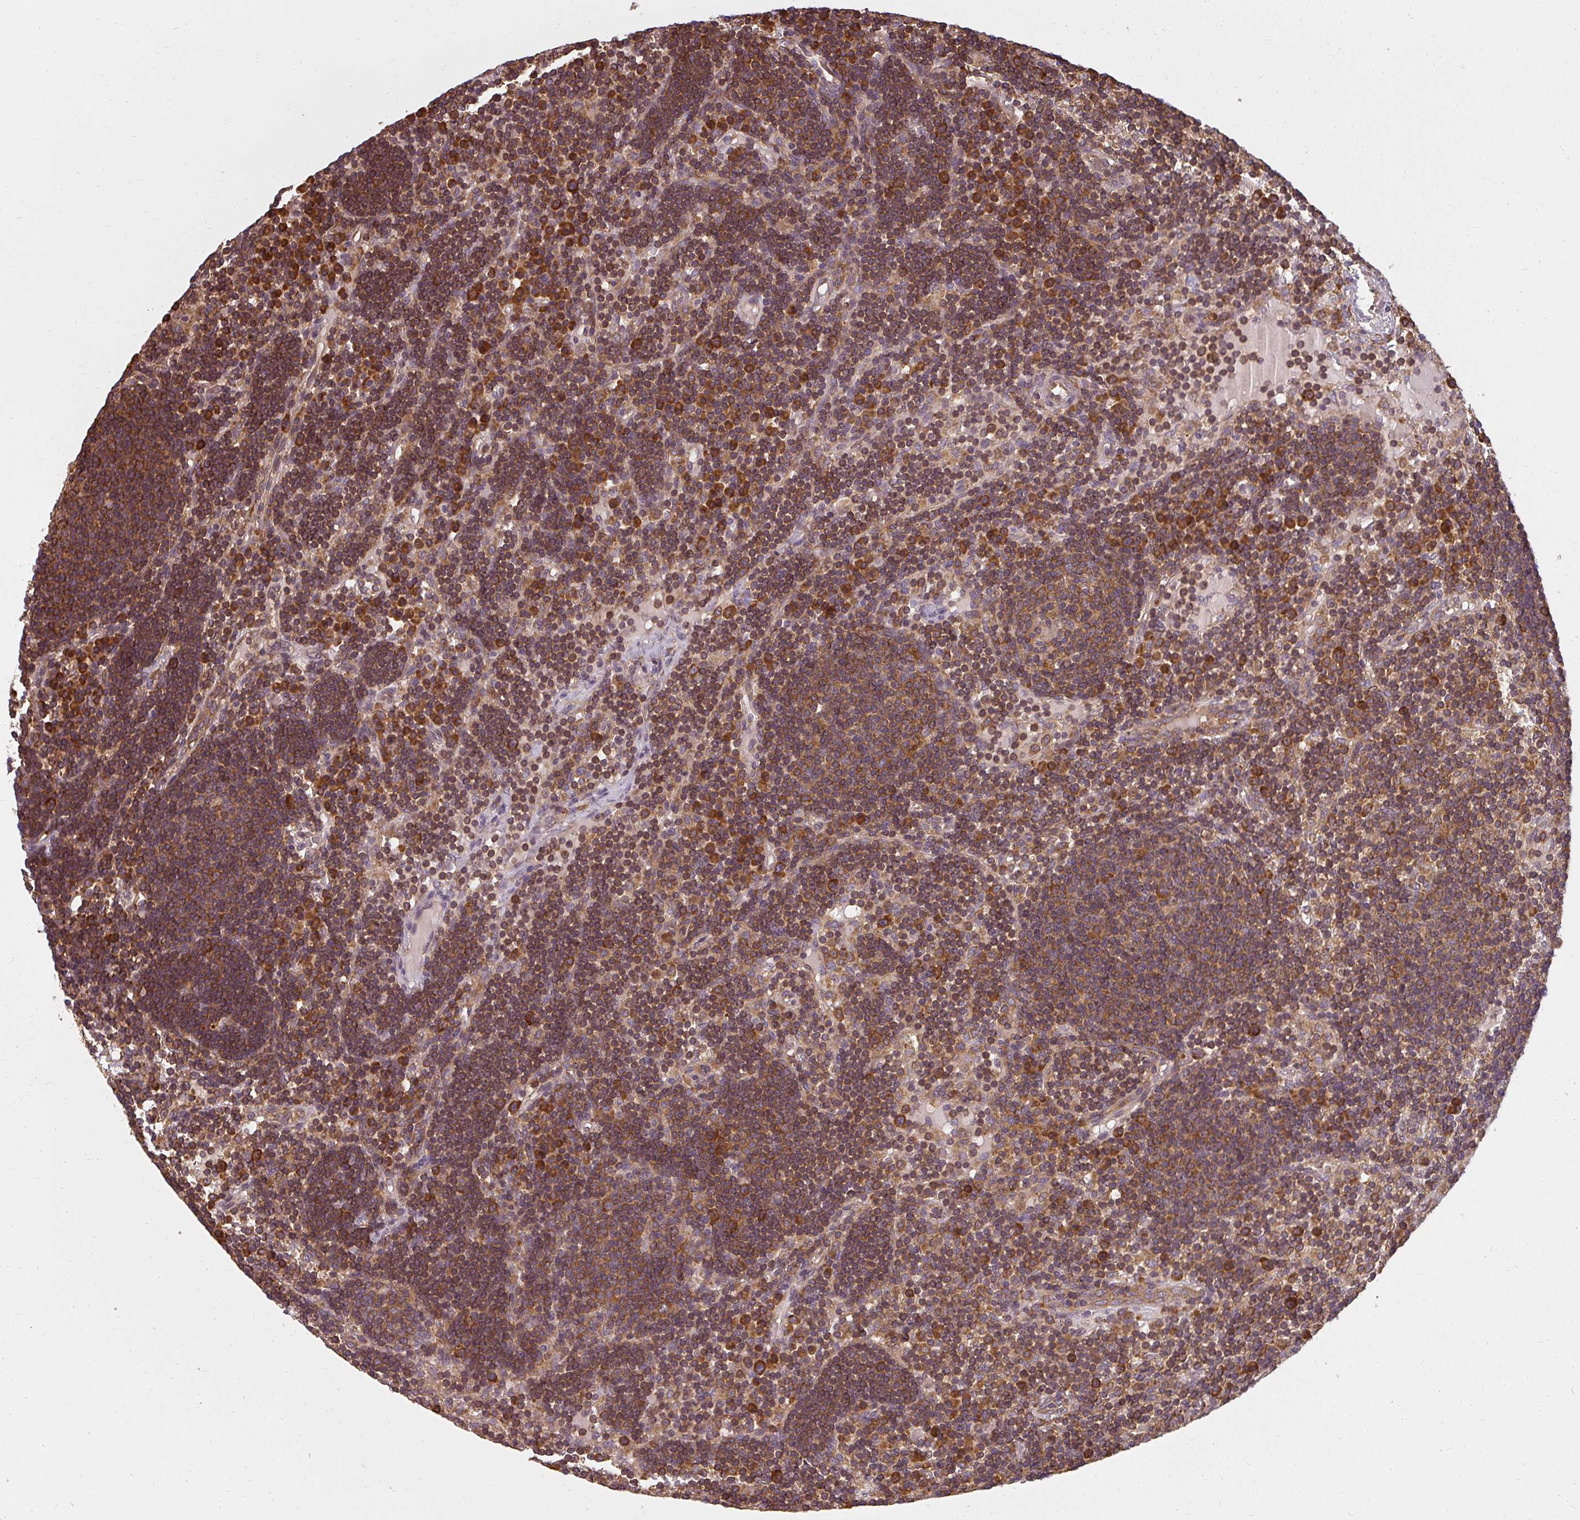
{"staining": {"intensity": "strong", "quantity": ">75%", "location": "cytoplasmic/membranous"}, "tissue": "lymph node", "cell_type": "Germinal center cells", "image_type": "normal", "snomed": [{"axis": "morphology", "description": "Normal tissue, NOS"}, {"axis": "topography", "description": "Lymph node"}], "caption": "The immunohistochemical stain labels strong cytoplasmic/membranous staining in germinal center cells of normal lymph node.", "gene": "RPL24", "patient": {"sex": "male", "age": 53}}